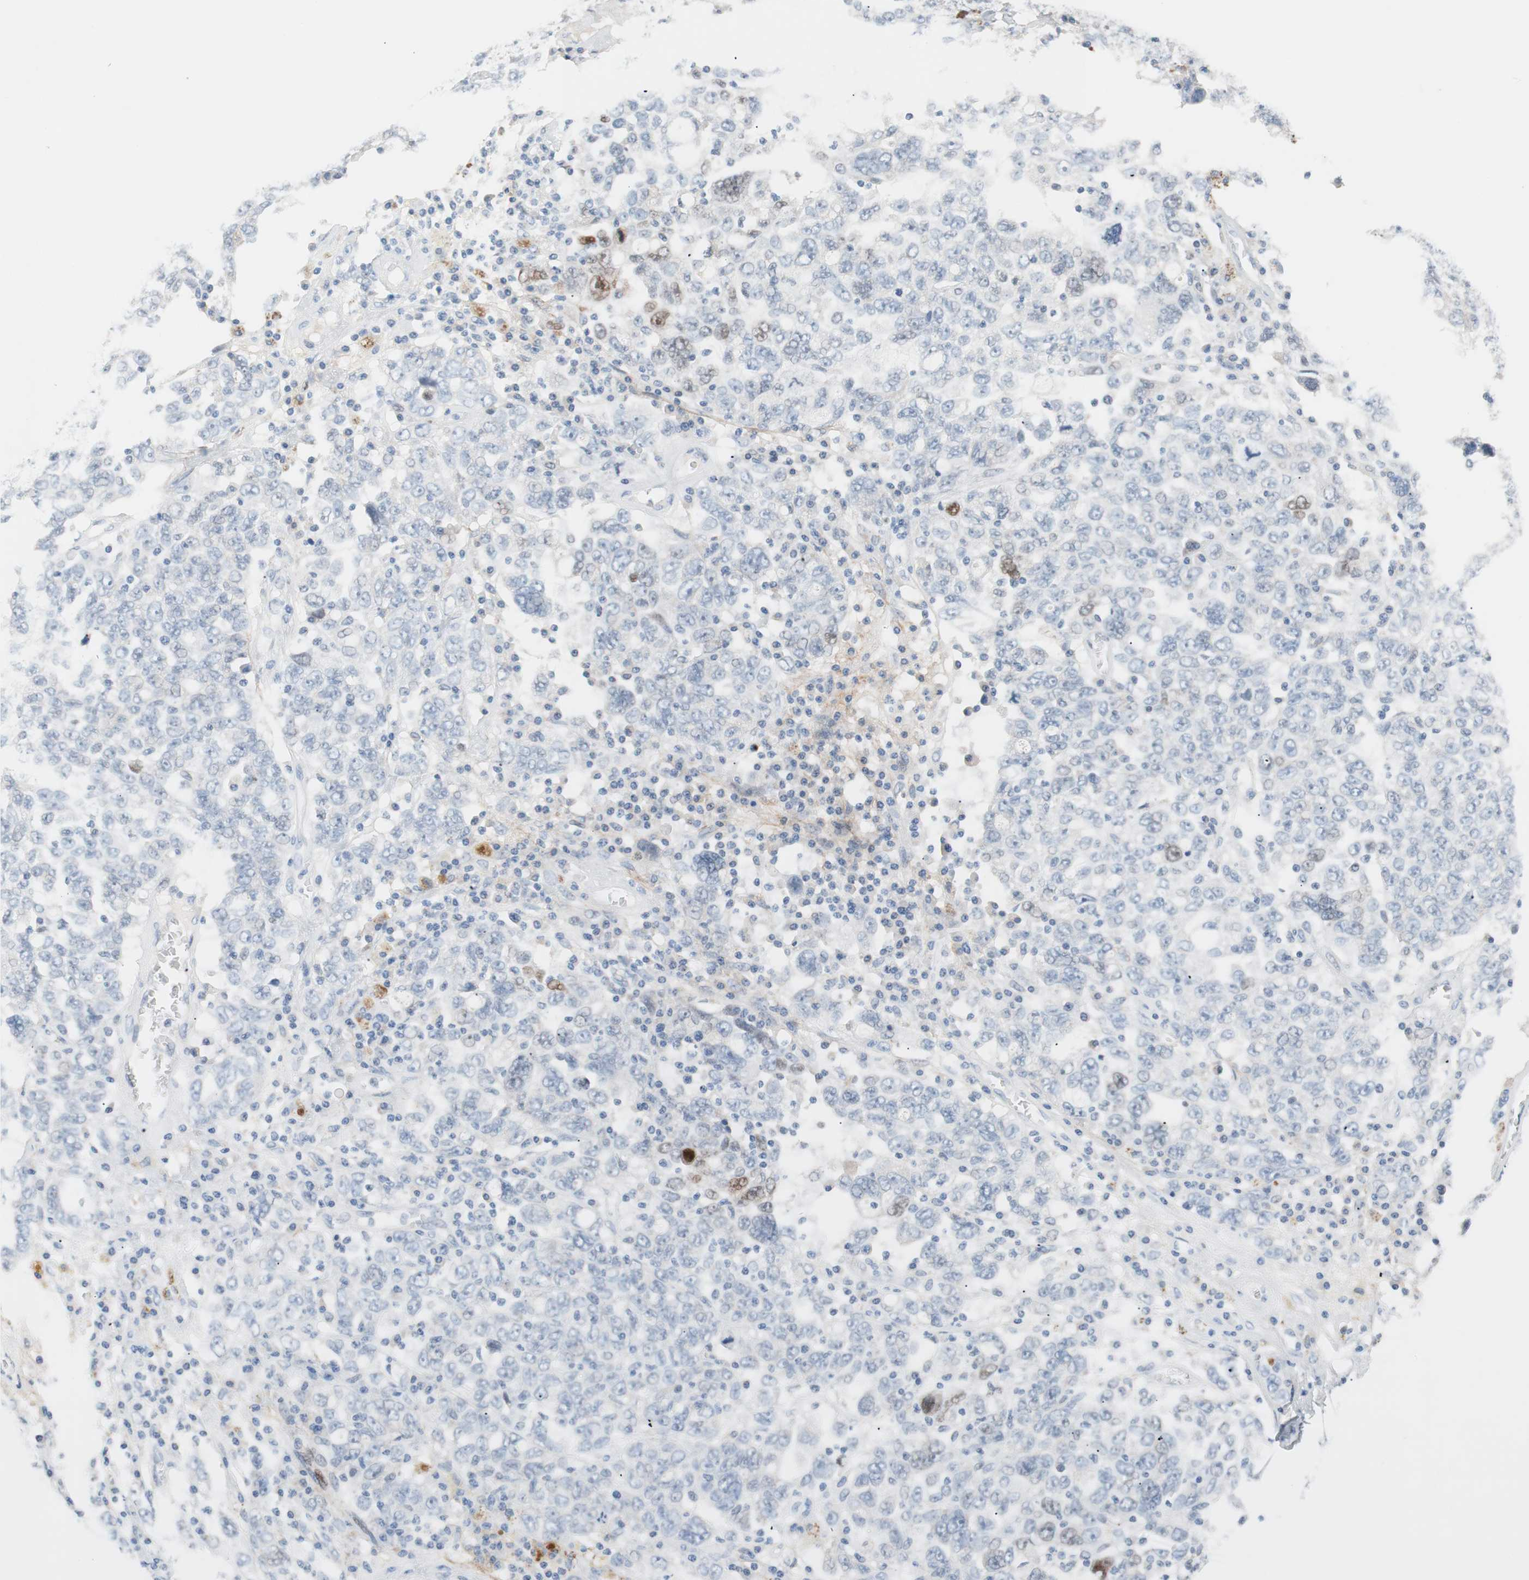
{"staining": {"intensity": "weak", "quantity": "<25%", "location": "nuclear"}, "tissue": "ovarian cancer", "cell_type": "Tumor cells", "image_type": "cancer", "snomed": [{"axis": "morphology", "description": "Carcinoma, endometroid"}, {"axis": "topography", "description": "Ovary"}], "caption": "Immunohistochemical staining of human ovarian cancer (endometroid carcinoma) reveals no significant staining in tumor cells.", "gene": "FOSL1", "patient": {"sex": "female", "age": 62}}